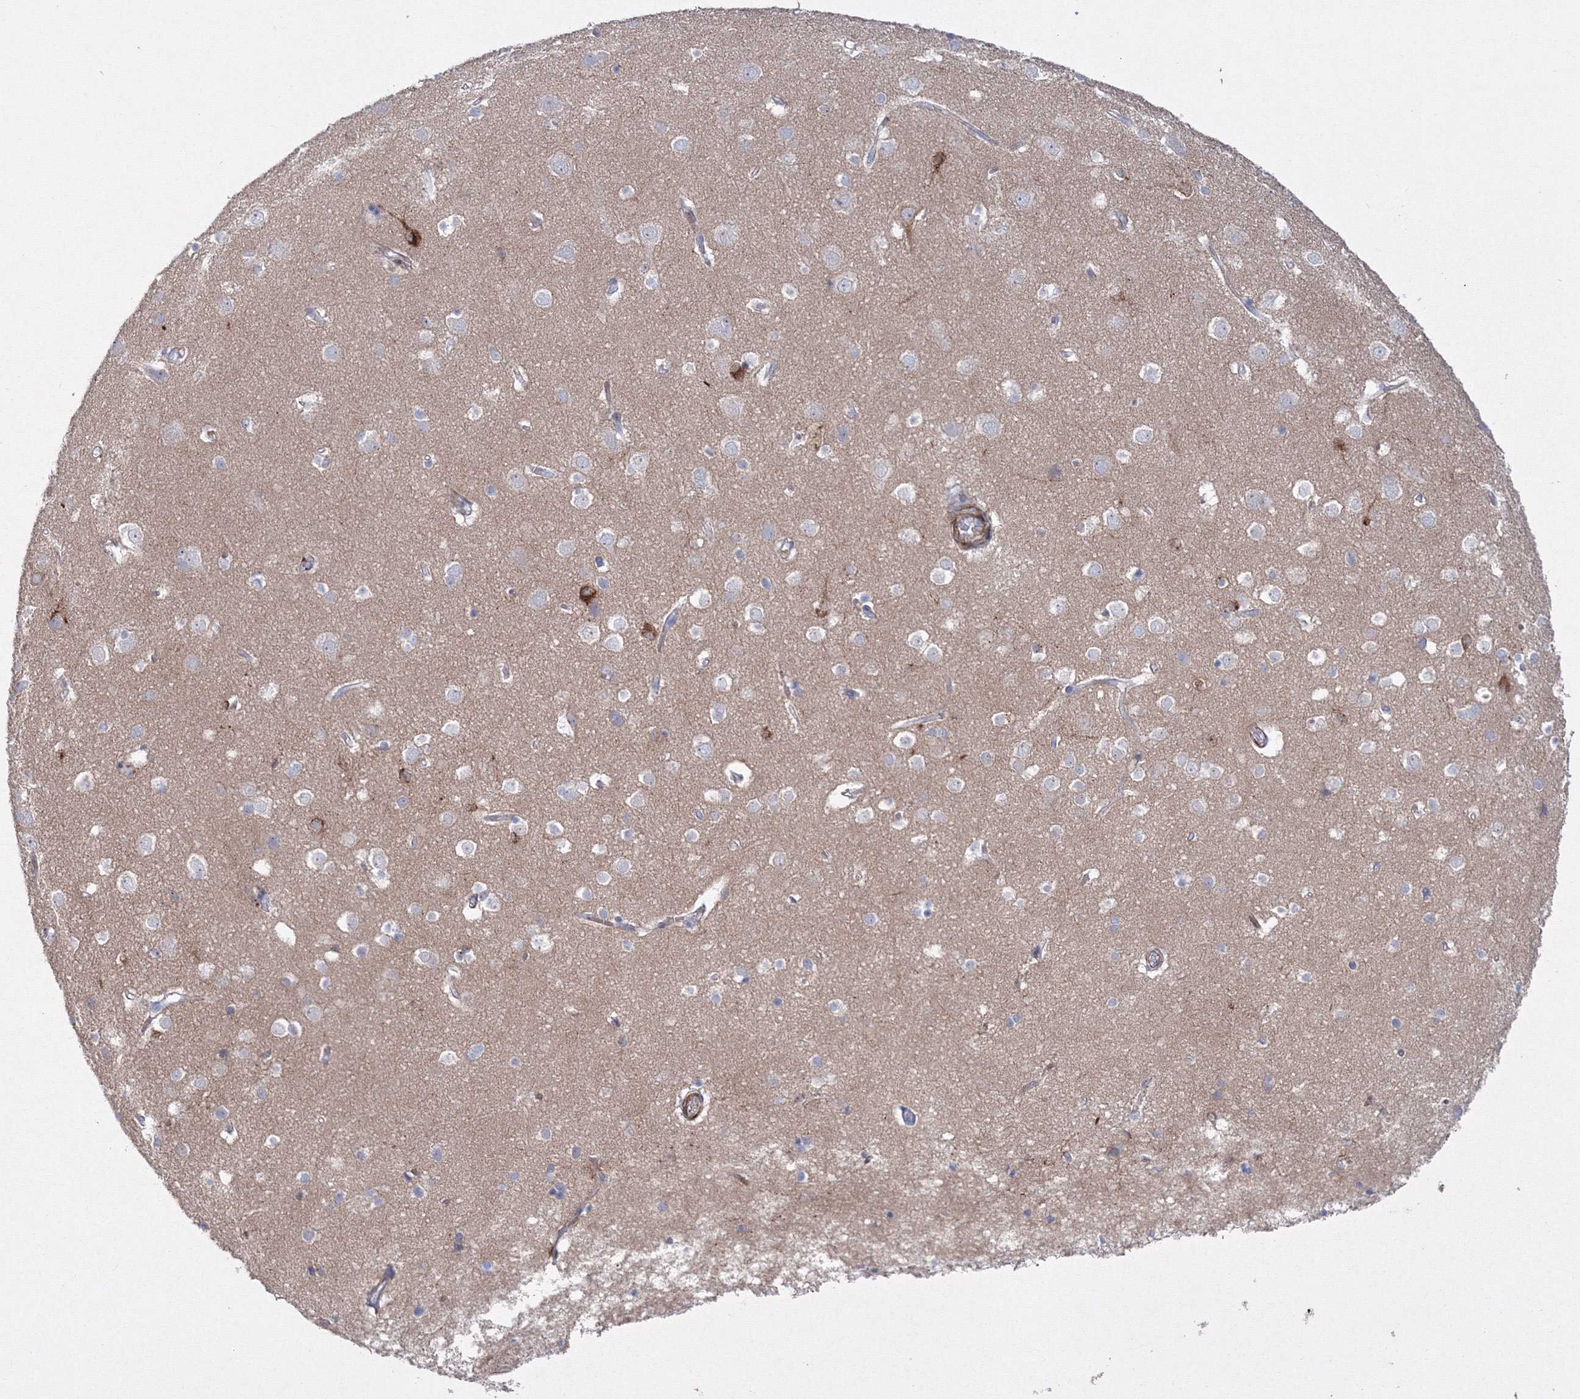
{"staining": {"intensity": "weak", "quantity": "25%-75%", "location": "cytoplasmic/membranous"}, "tissue": "cerebral cortex", "cell_type": "Endothelial cells", "image_type": "normal", "snomed": [{"axis": "morphology", "description": "Normal tissue, NOS"}, {"axis": "topography", "description": "Cerebral cortex"}], "caption": "Immunohistochemistry (IHC) staining of benign cerebral cortex, which demonstrates low levels of weak cytoplasmic/membranous staining in about 25%-75% of endothelial cells indicating weak cytoplasmic/membranous protein positivity. The staining was performed using DAB (brown) for protein detection and nuclei were counterstained in hematoxylin (blue).", "gene": "GPR82", "patient": {"sex": "male", "age": 54}}